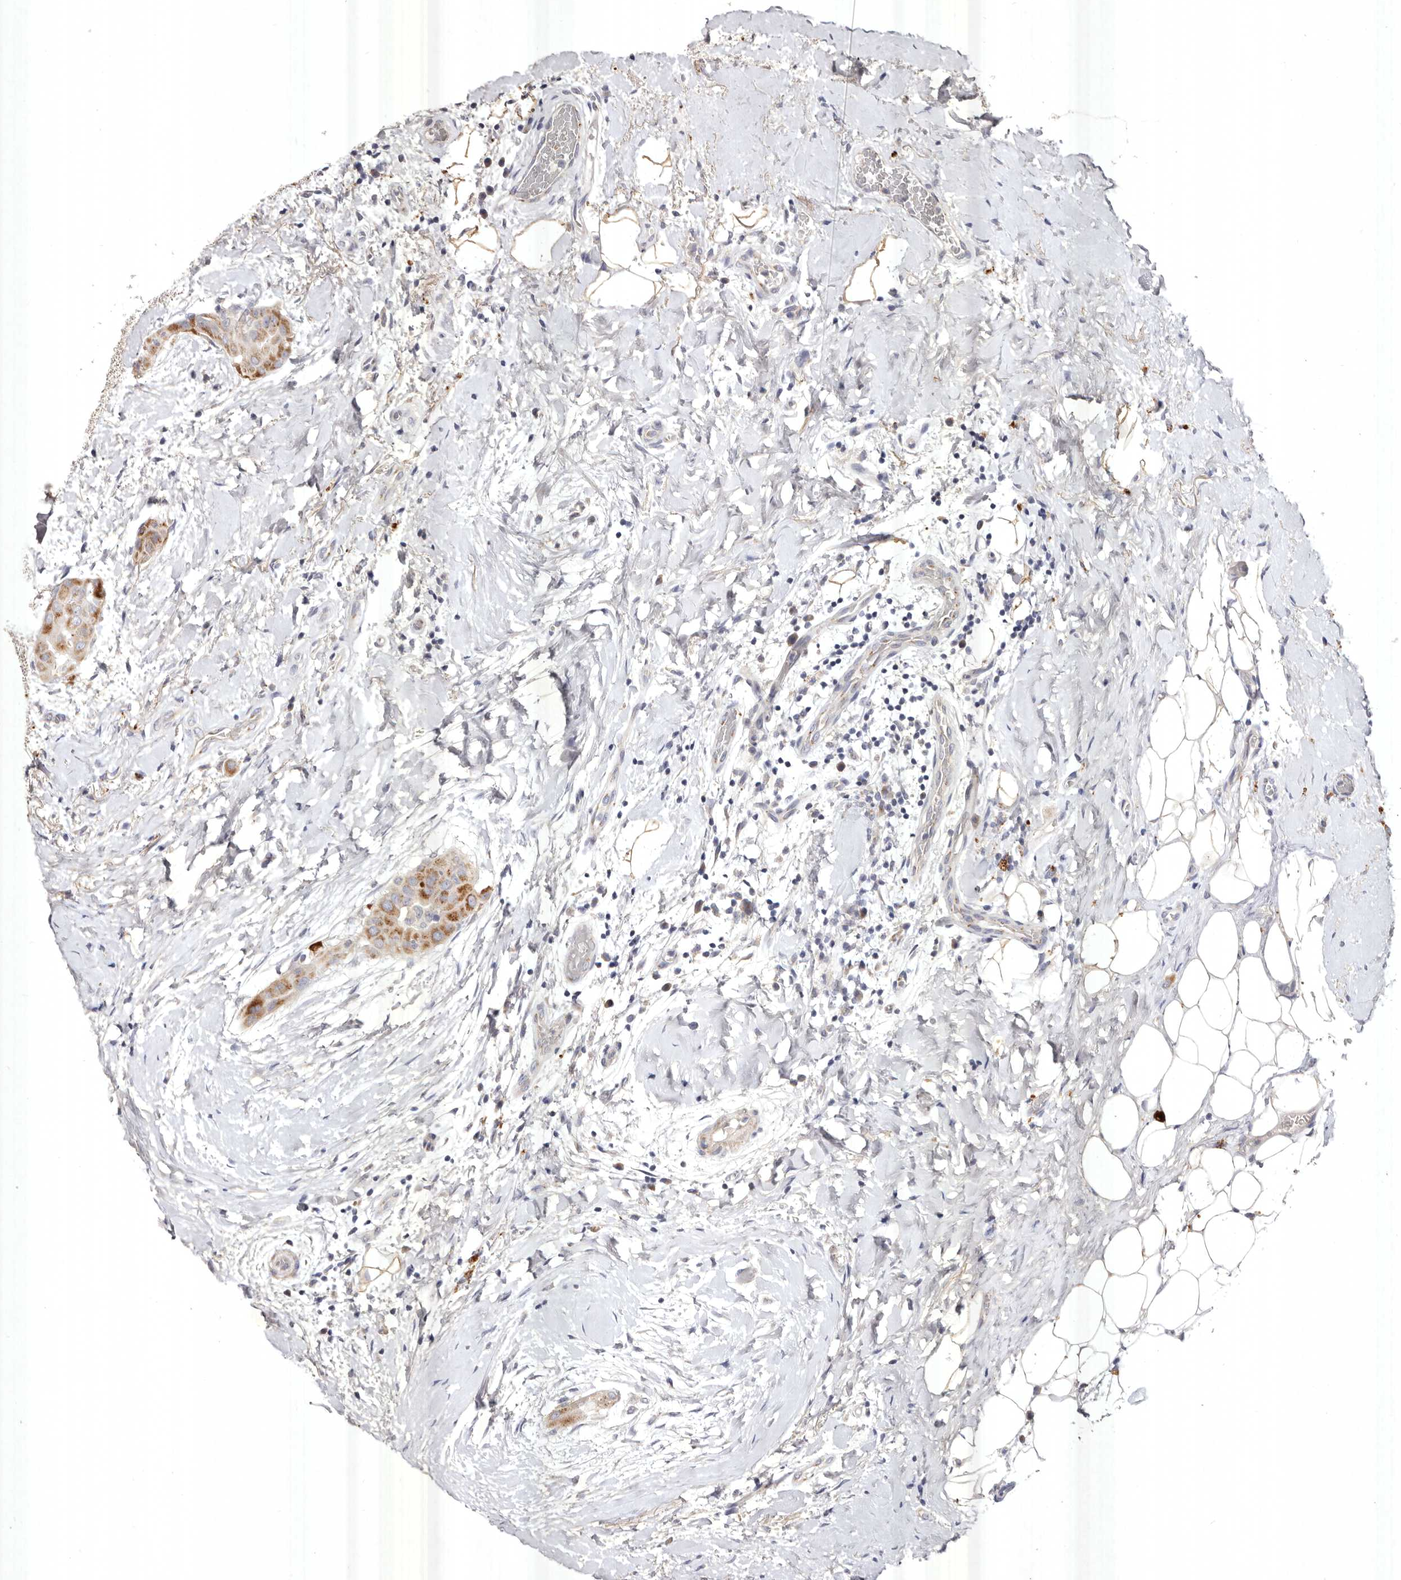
{"staining": {"intensity": "moderate", "quantity": ">75%", "location": "cytoplasmic/membranous"}, "tissue": "thyroid cancer", "cell_type": "Tumor cells", "image_type": "cancer", "snomed": [{"axis": "morphology", "description": "Papillary adenocarcinoma, NOS"}, {"axis": "topography", "description": "Thyroid gland"}], "caption": "A histopathology image of thyroid papillary adenocarcinoma stained for a protein shows moderate cytoplasmic/membranous brown staining in tumor cells. (Stains: DAB (3,3'-diaminobenzidine) in brown, nuclei in blue, Microscopy: brightfield microscopy at high magnification).", "gene": "USP24", "patient": {"sex": "male", "age": 33}}